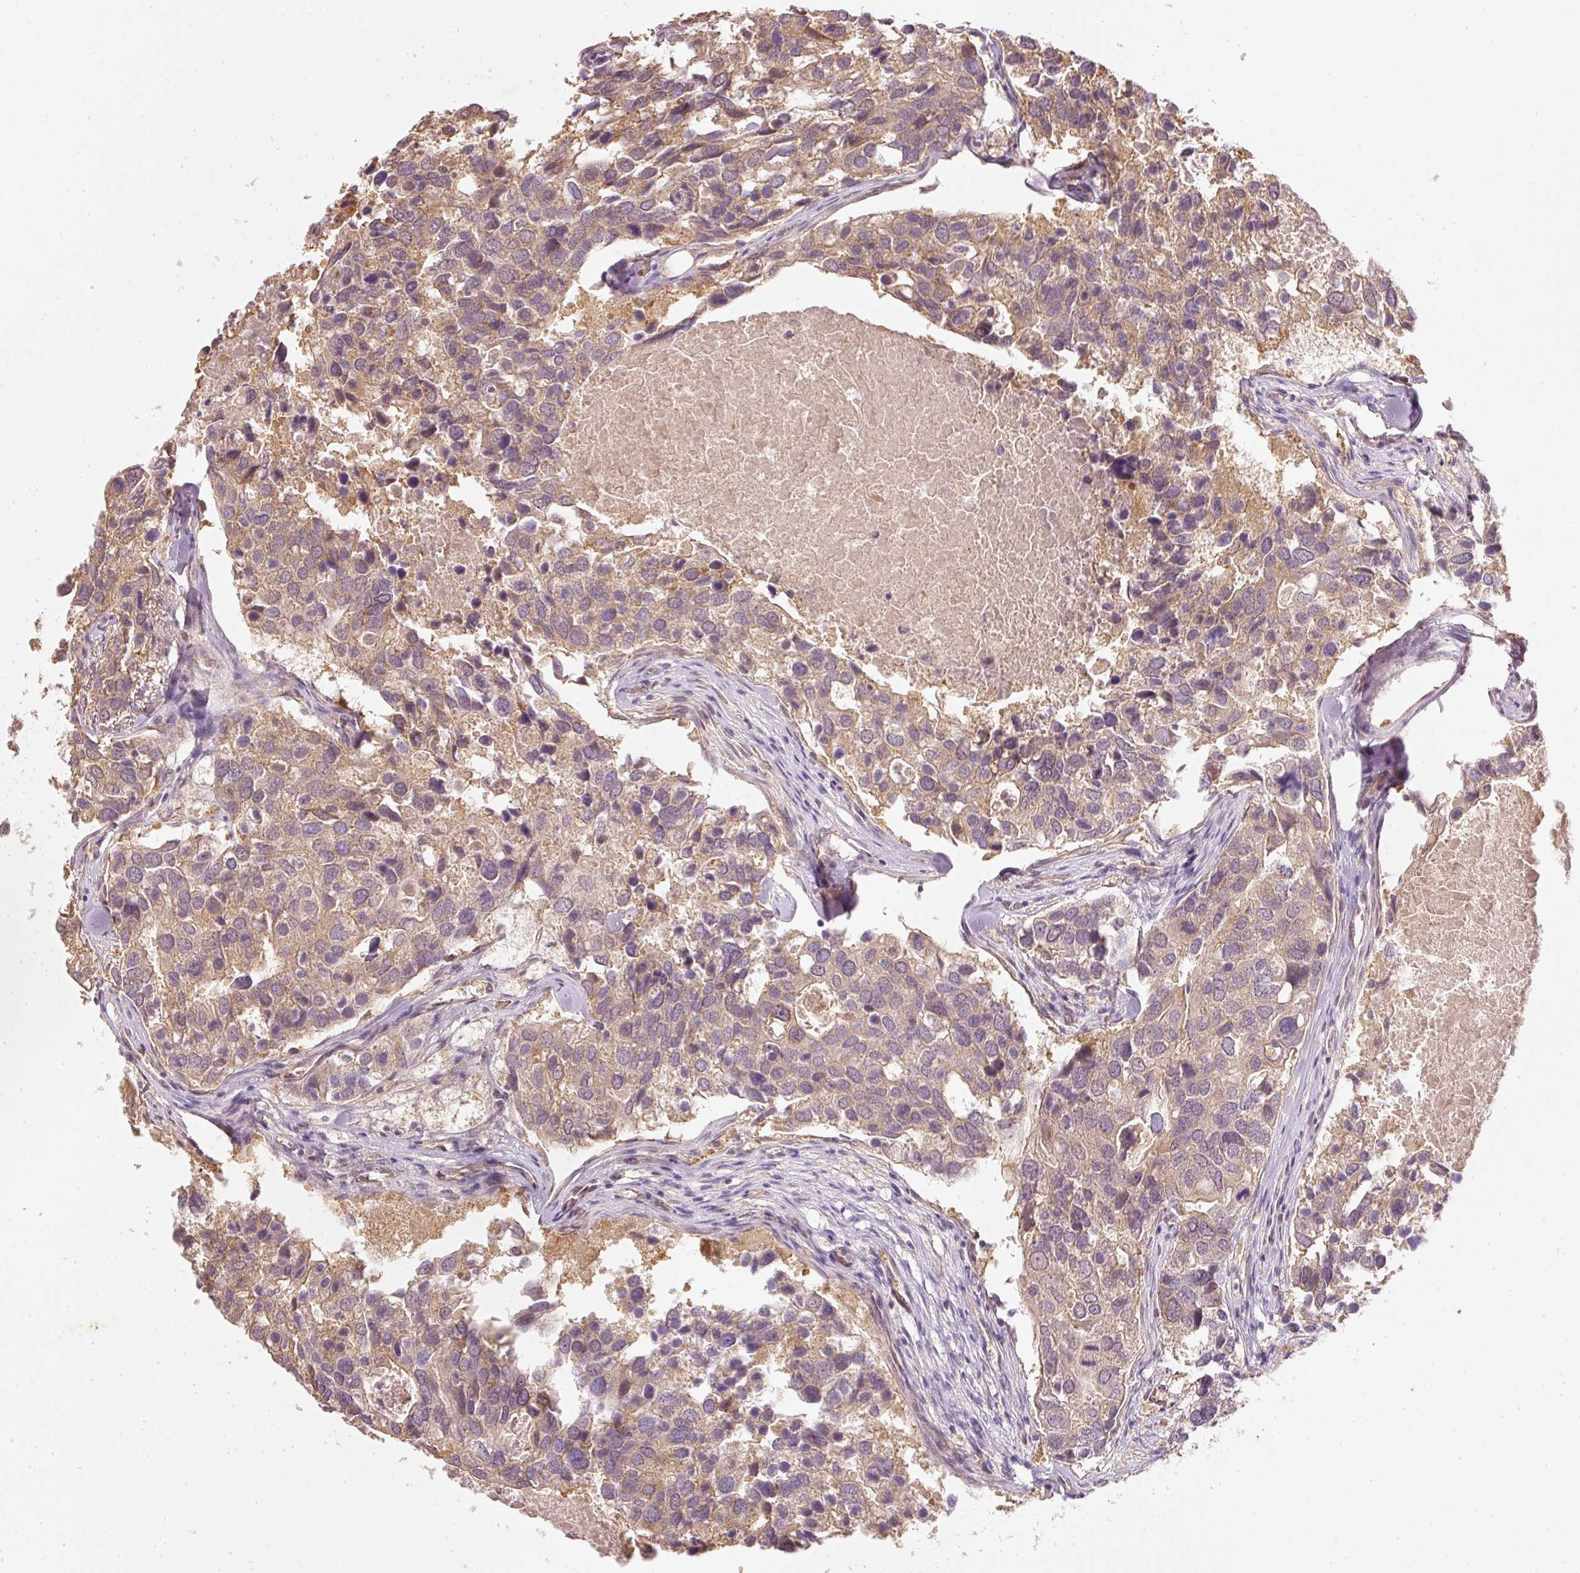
{"staining": {"intensity": "moderate", "quantity": ">75%", "location": "cytoplasmic/membranous"}, "tissue": "breast cancer", "cell_type": "Tumor cells", "image_type": "cancer", "snomed": [{"axis": "morphology", "description": "Duct carcinoma"}, {"axis": "topography", "description": "Breast"}], "caption": "Breast invasive ductal carcinoma stained with a protein marker shows moderate staining in tumor cells.", "gene": "RGL2", "patient": {"sex": "female", "age": 83}}